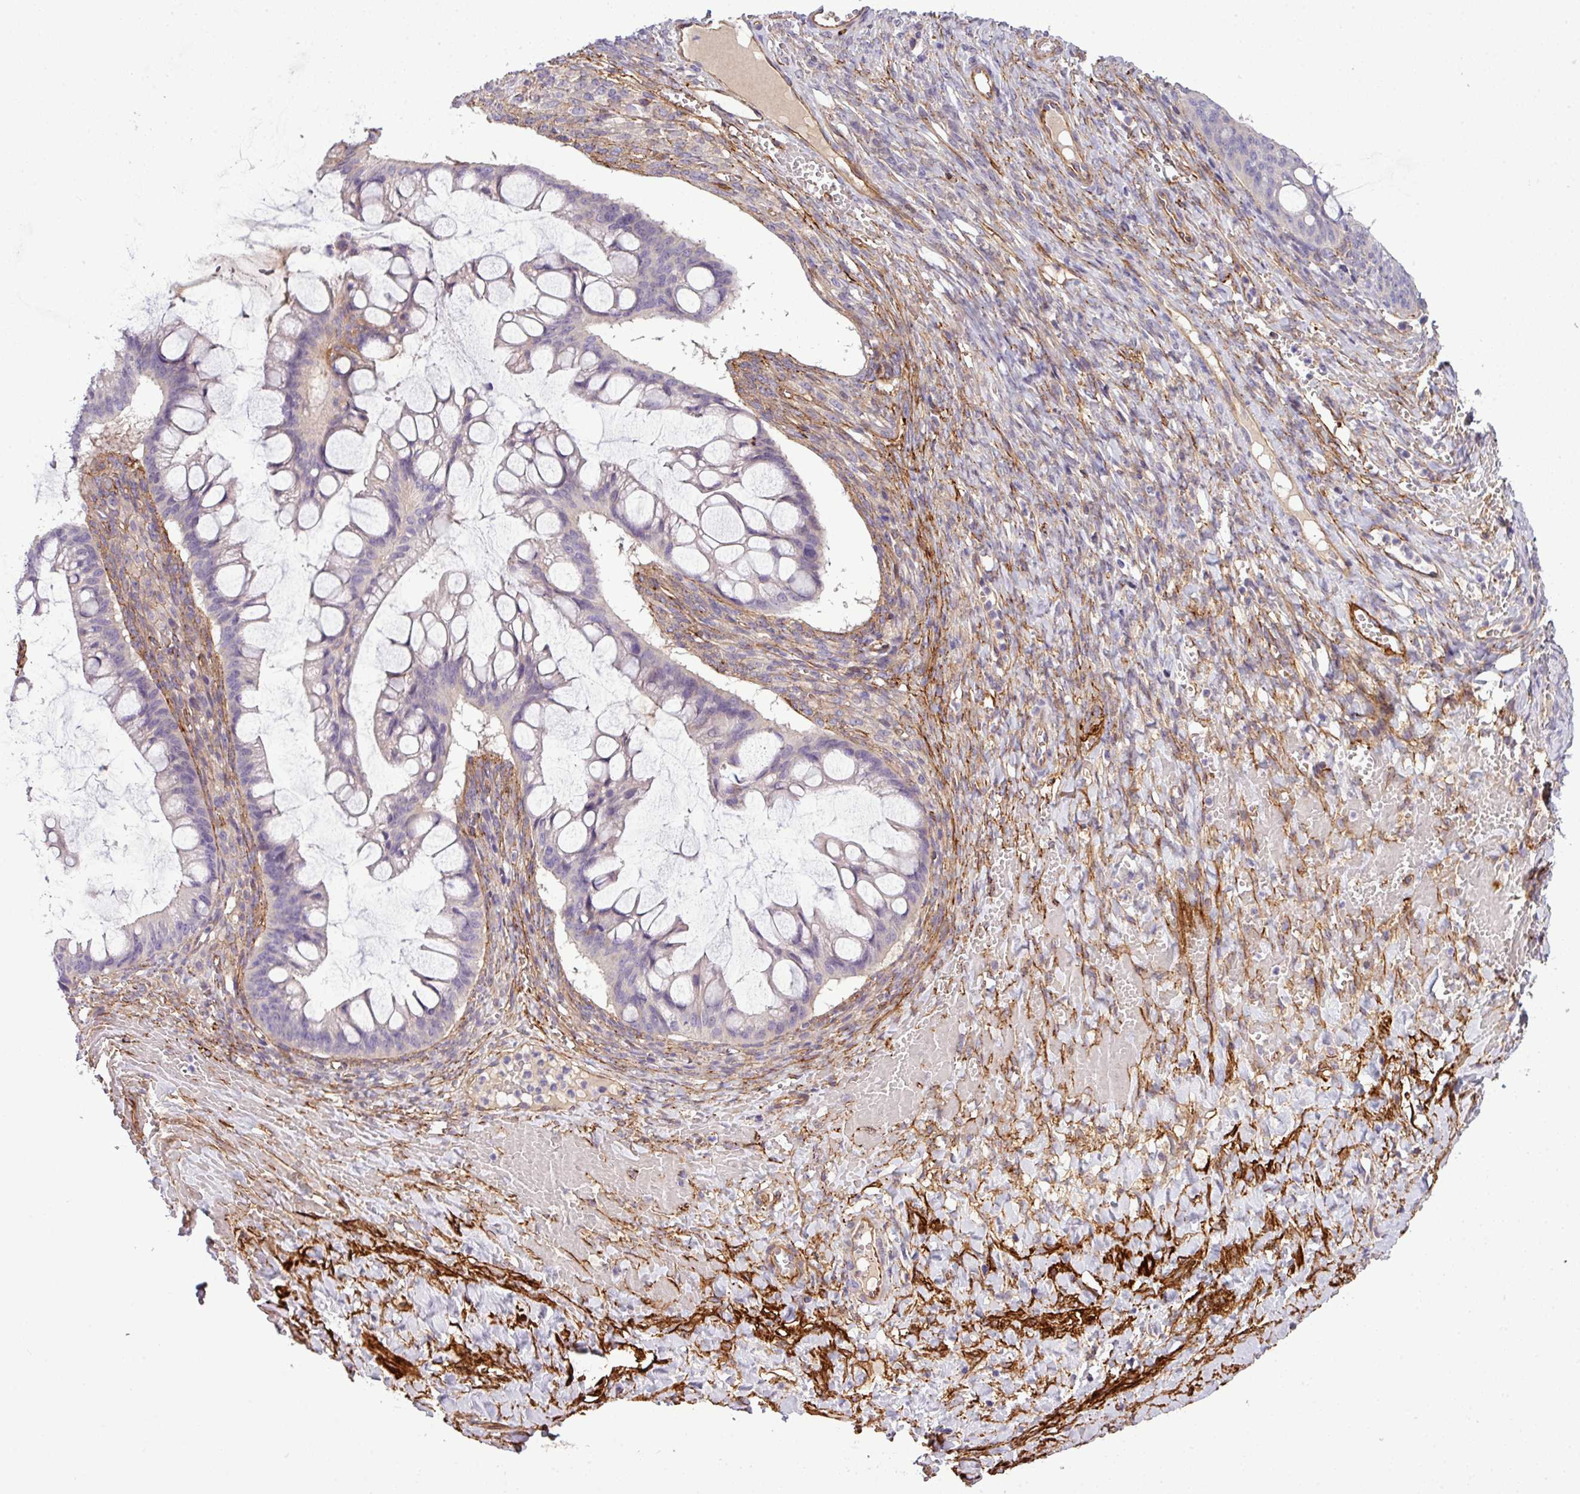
{"staining": {"intensity": "negative", "quantity": "none", "location": "none"}, "tissue": "ovarian cancer", "cell_type": "Tumor cells", "image_type": "cancer", "snomed": [{"axis": "morphology", "description": "Cystadenocarcinoma, mucinous, NOS"}, {"axis": "topography", "description": "Ovary"}], "caption": "Immunohistochemistry micrograph of neoplastic tissue: human ovarian cancer (mucinous cystadenocarcinoma) stained with DAB (3,3'-diaminobenzidine) reveals no significant protein positivity in tumor cells.", "gene": "PARD6A", "patient": {"sex": "female", "age": 73}}